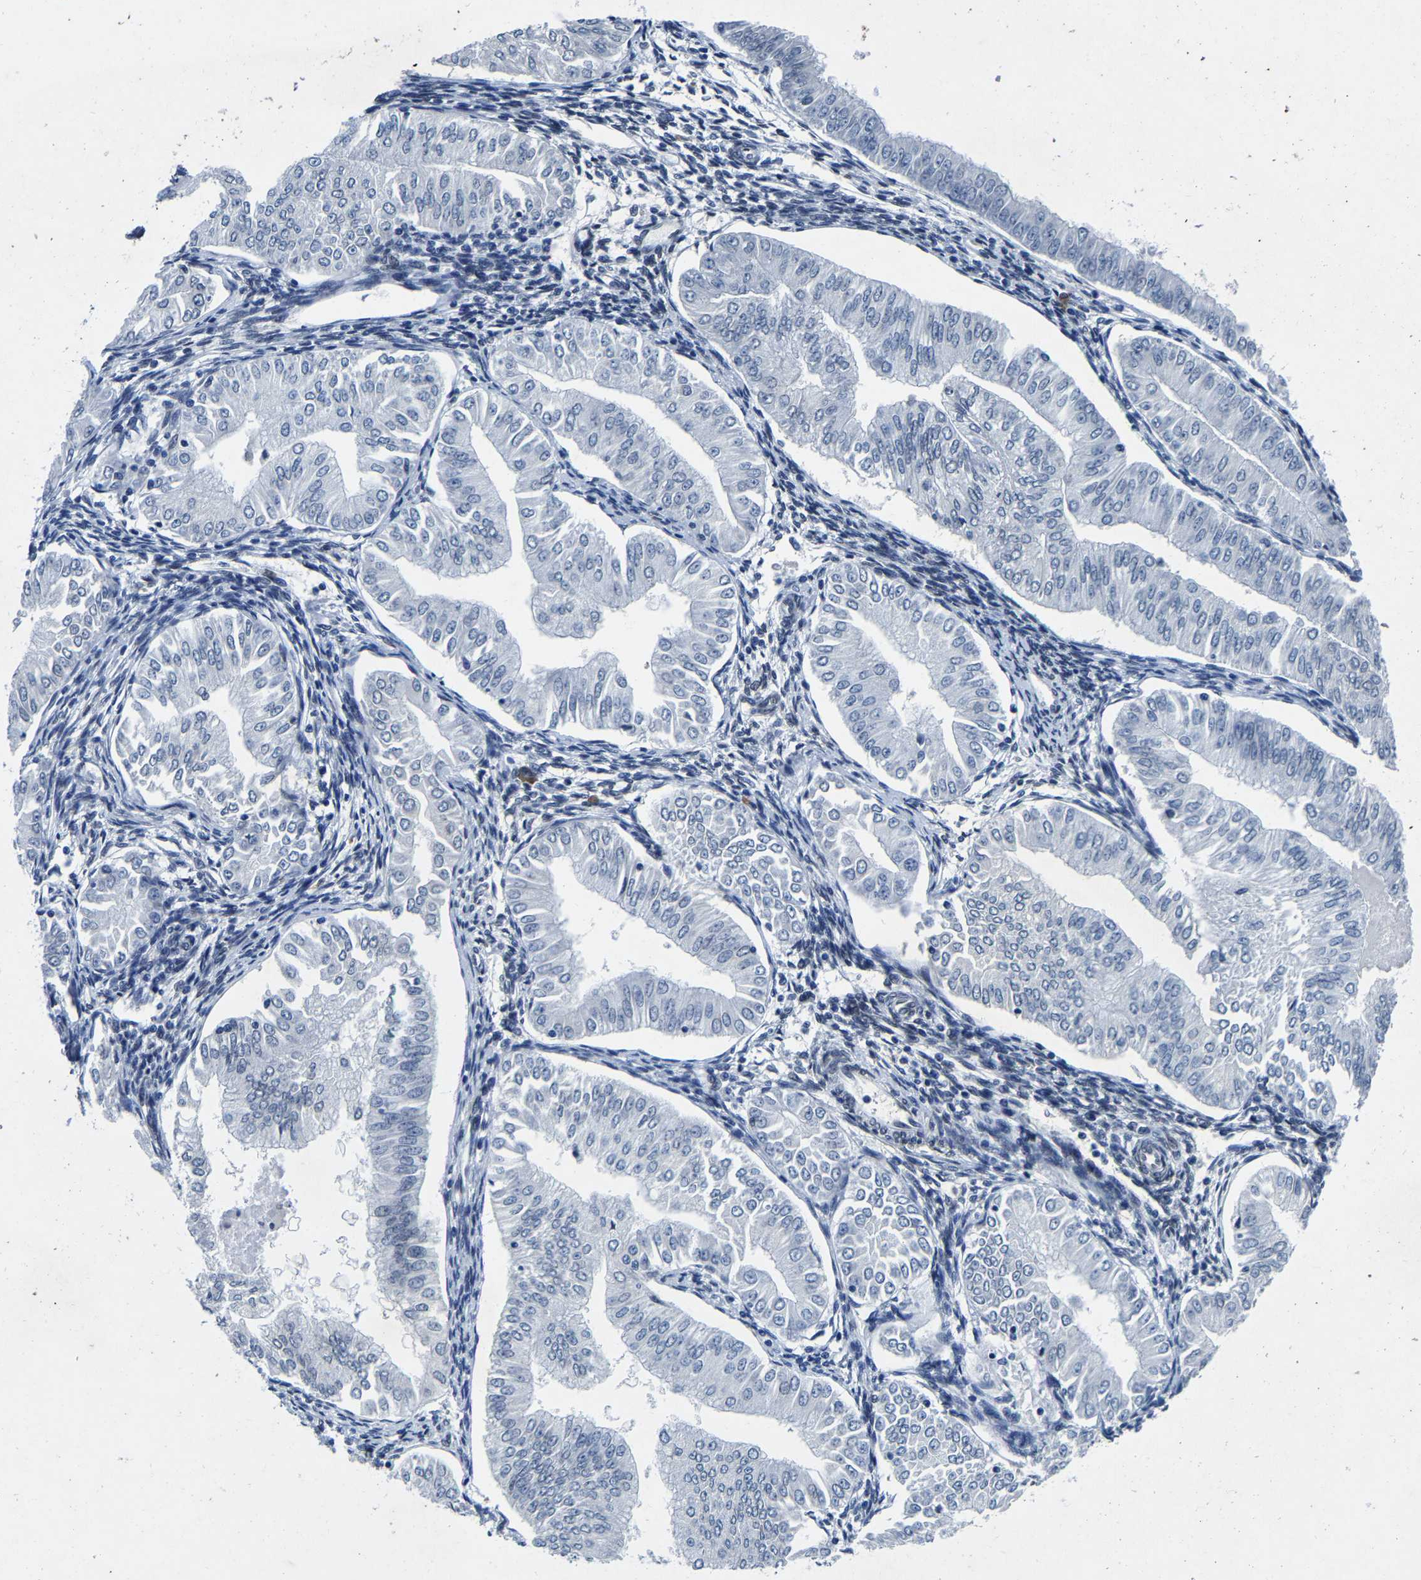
{"staining": {"intensity": "negative", "quantity": "none", "location": "none"}, "tissue": "endometrial cancer", "cell_type": "Tumor cells", "image_type": "cancer", "snomed": [{"axis": "morphology", "description": "Normal tissue, NOS"}, {"axis": "morphology", "description": "Adenocarcinoma, NOS"}, {"axis": "topography", "description": "Endometrium"}], "caption": "There is no significant expression in tumor cells of endometrial adenocarcinoma.", "gene": "UBN2", "patient": {"sex": "female", "age": 53}}